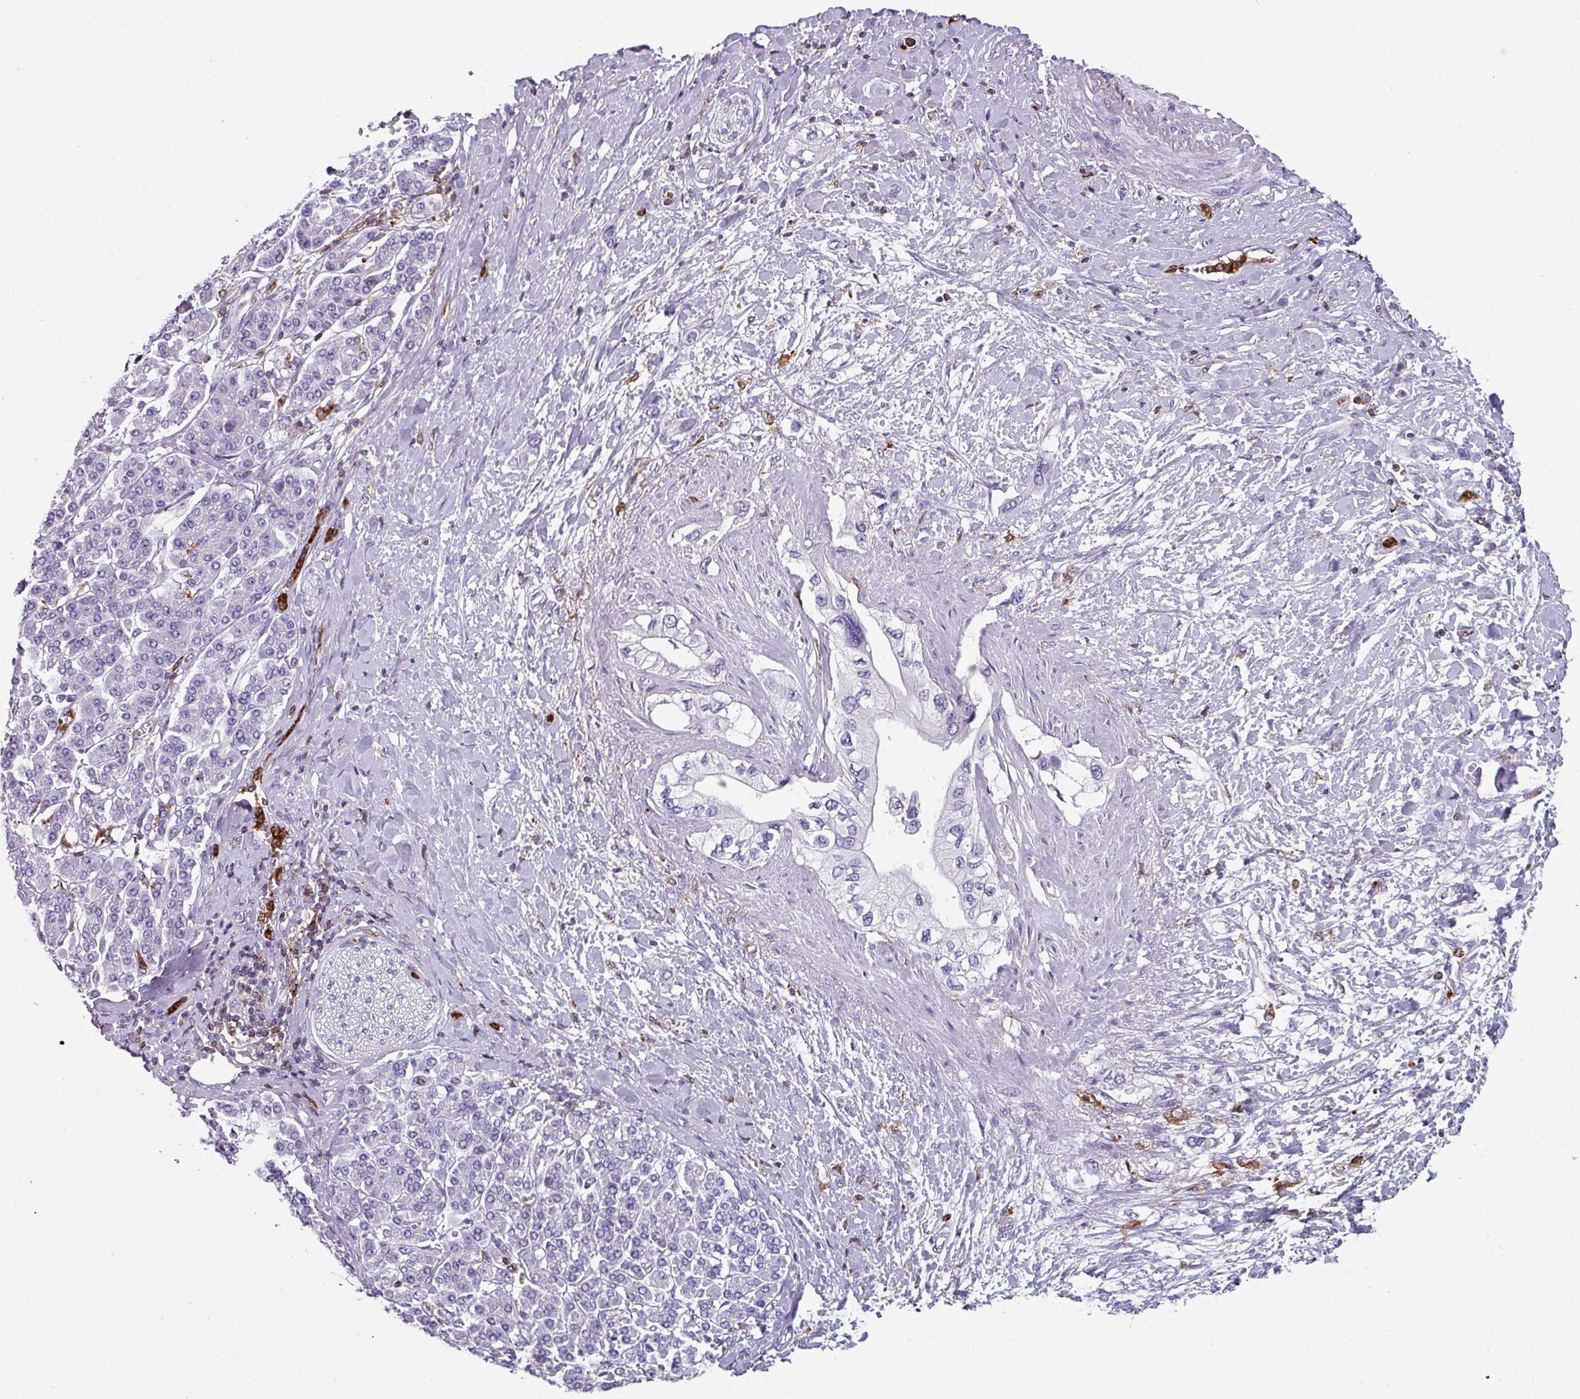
{"staining": {"intensity": "negative", "quantity": "none", "location": "none"}, "tissue": "pancreatic cancer", "cell_type": "Tumor cells", "image_type": "cancer", "snomed": [{"axis": "morphology", "description": "Inflammation, NOS"}, {"axis": "morphology", "description": "Adenocarcinoma, NOS"}, {"axis": "topography", "description": "Pancreas"}], "caption": "This is an immunohistochemistry photomicrograph of human pancreatic cancer (adenocarcinoma). There is no expression in tumor cells.", "gene": "EXOSC5", "patient": {"sex": "female", "age": 56}}